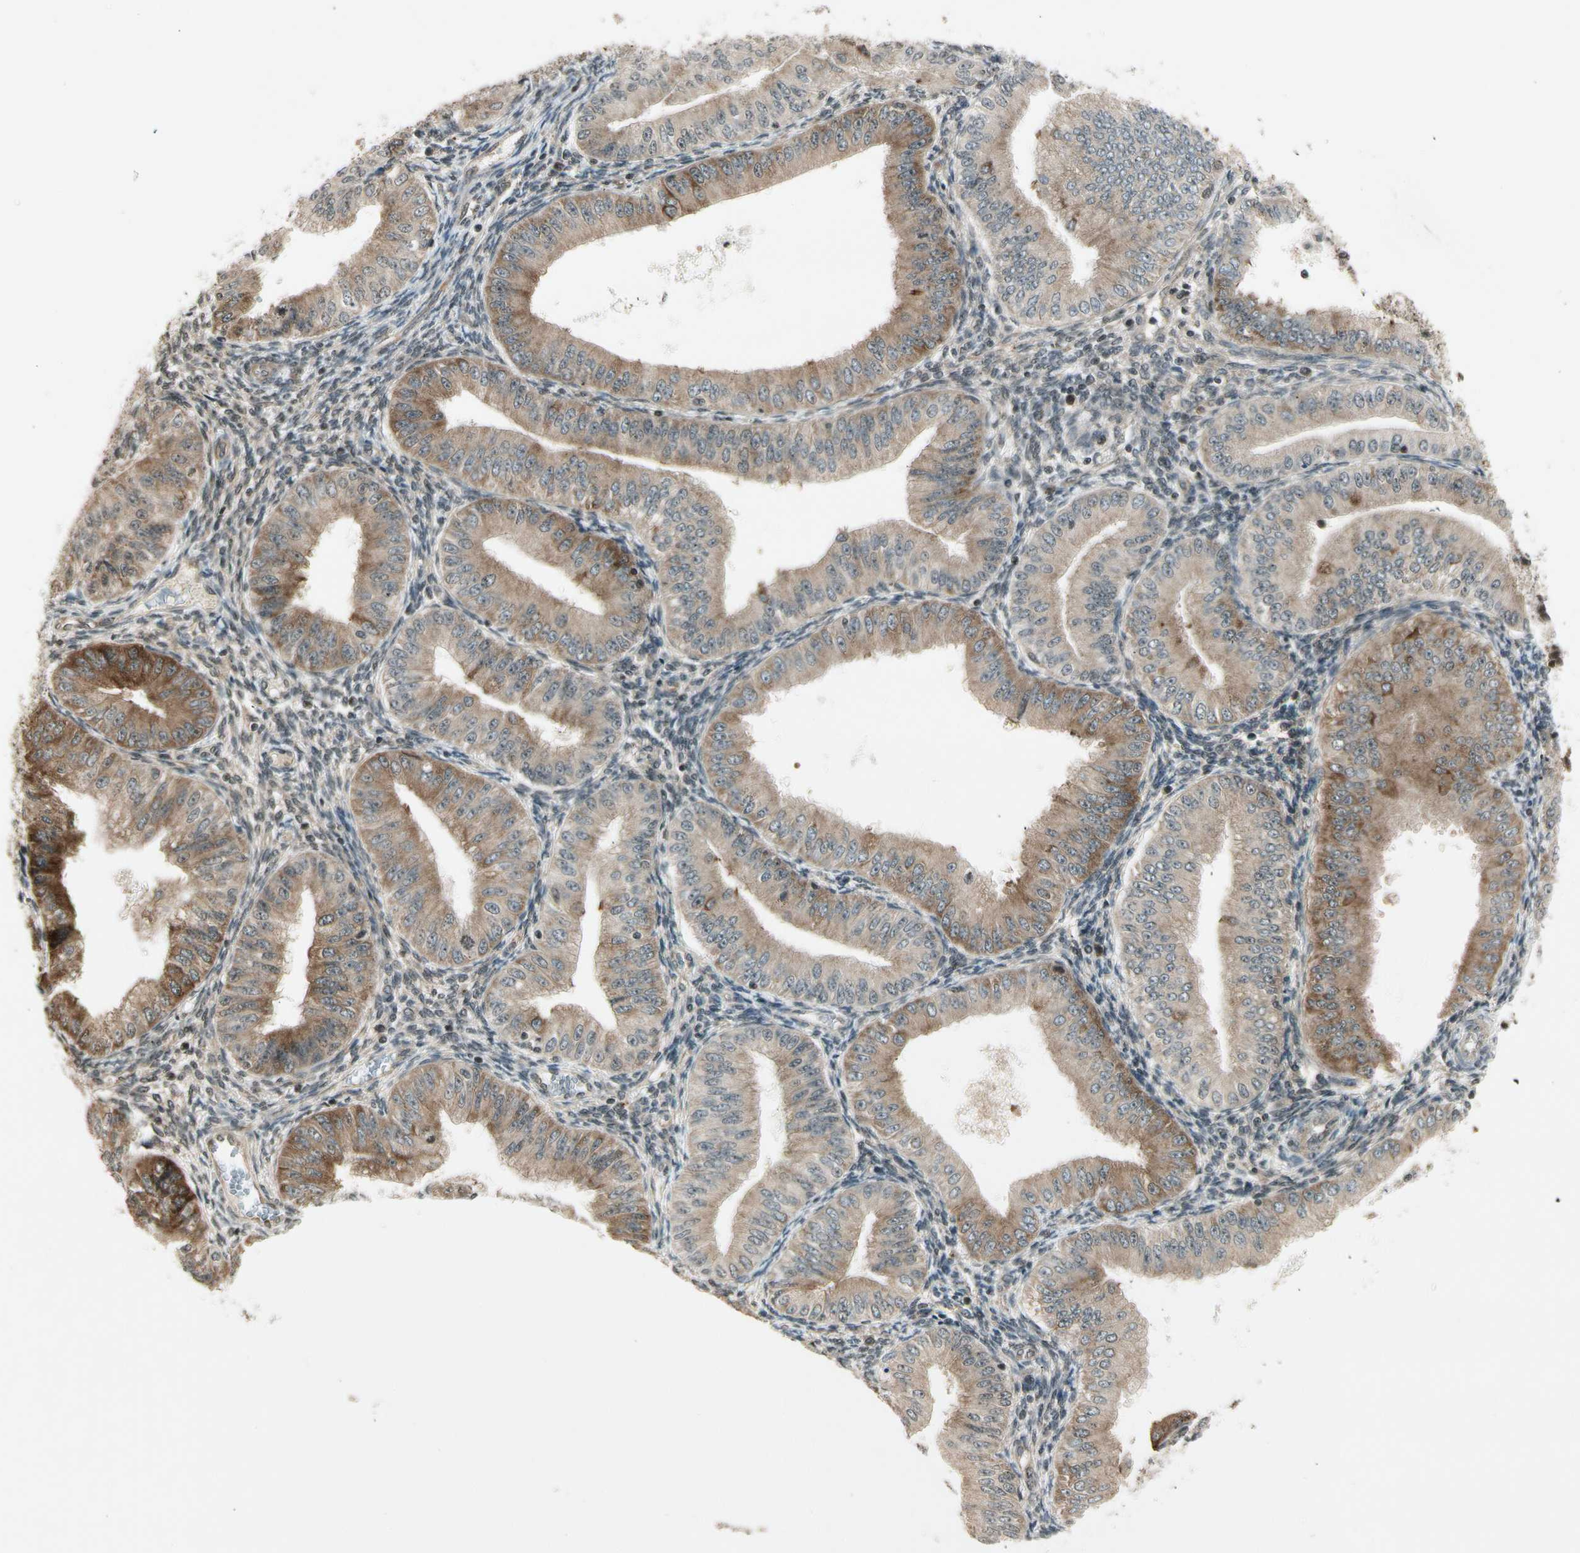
{"staining": {"intensity": "moderate", "quantity": "25%-75%", "location": "cytoplasmic/membranous"}, "tissue": "endometrial cancer", "cell_type": "Tumor cells", "image_type": "cancer", "snomed": [{"axis": "morphology", "description": "Normal tissue, NOS"}, {"axis": "morphology", "description": "Adenocarcinoma, NOS"}, {"axis": "topography", "description": "Endometrium"}], "caption": "Protein expression analysis of endometrial cancer shows moderate cytoplasmic/membranous expression in about 25%-75% of tumor cells. (Stains: DAB (3,3'-diaminobenzidine) in brown, nuclei in blue, Microscopy: brightfield microscopy at high magnification).", "gene": "SMN2", "patient": {"sex": "female", "age": 53}}